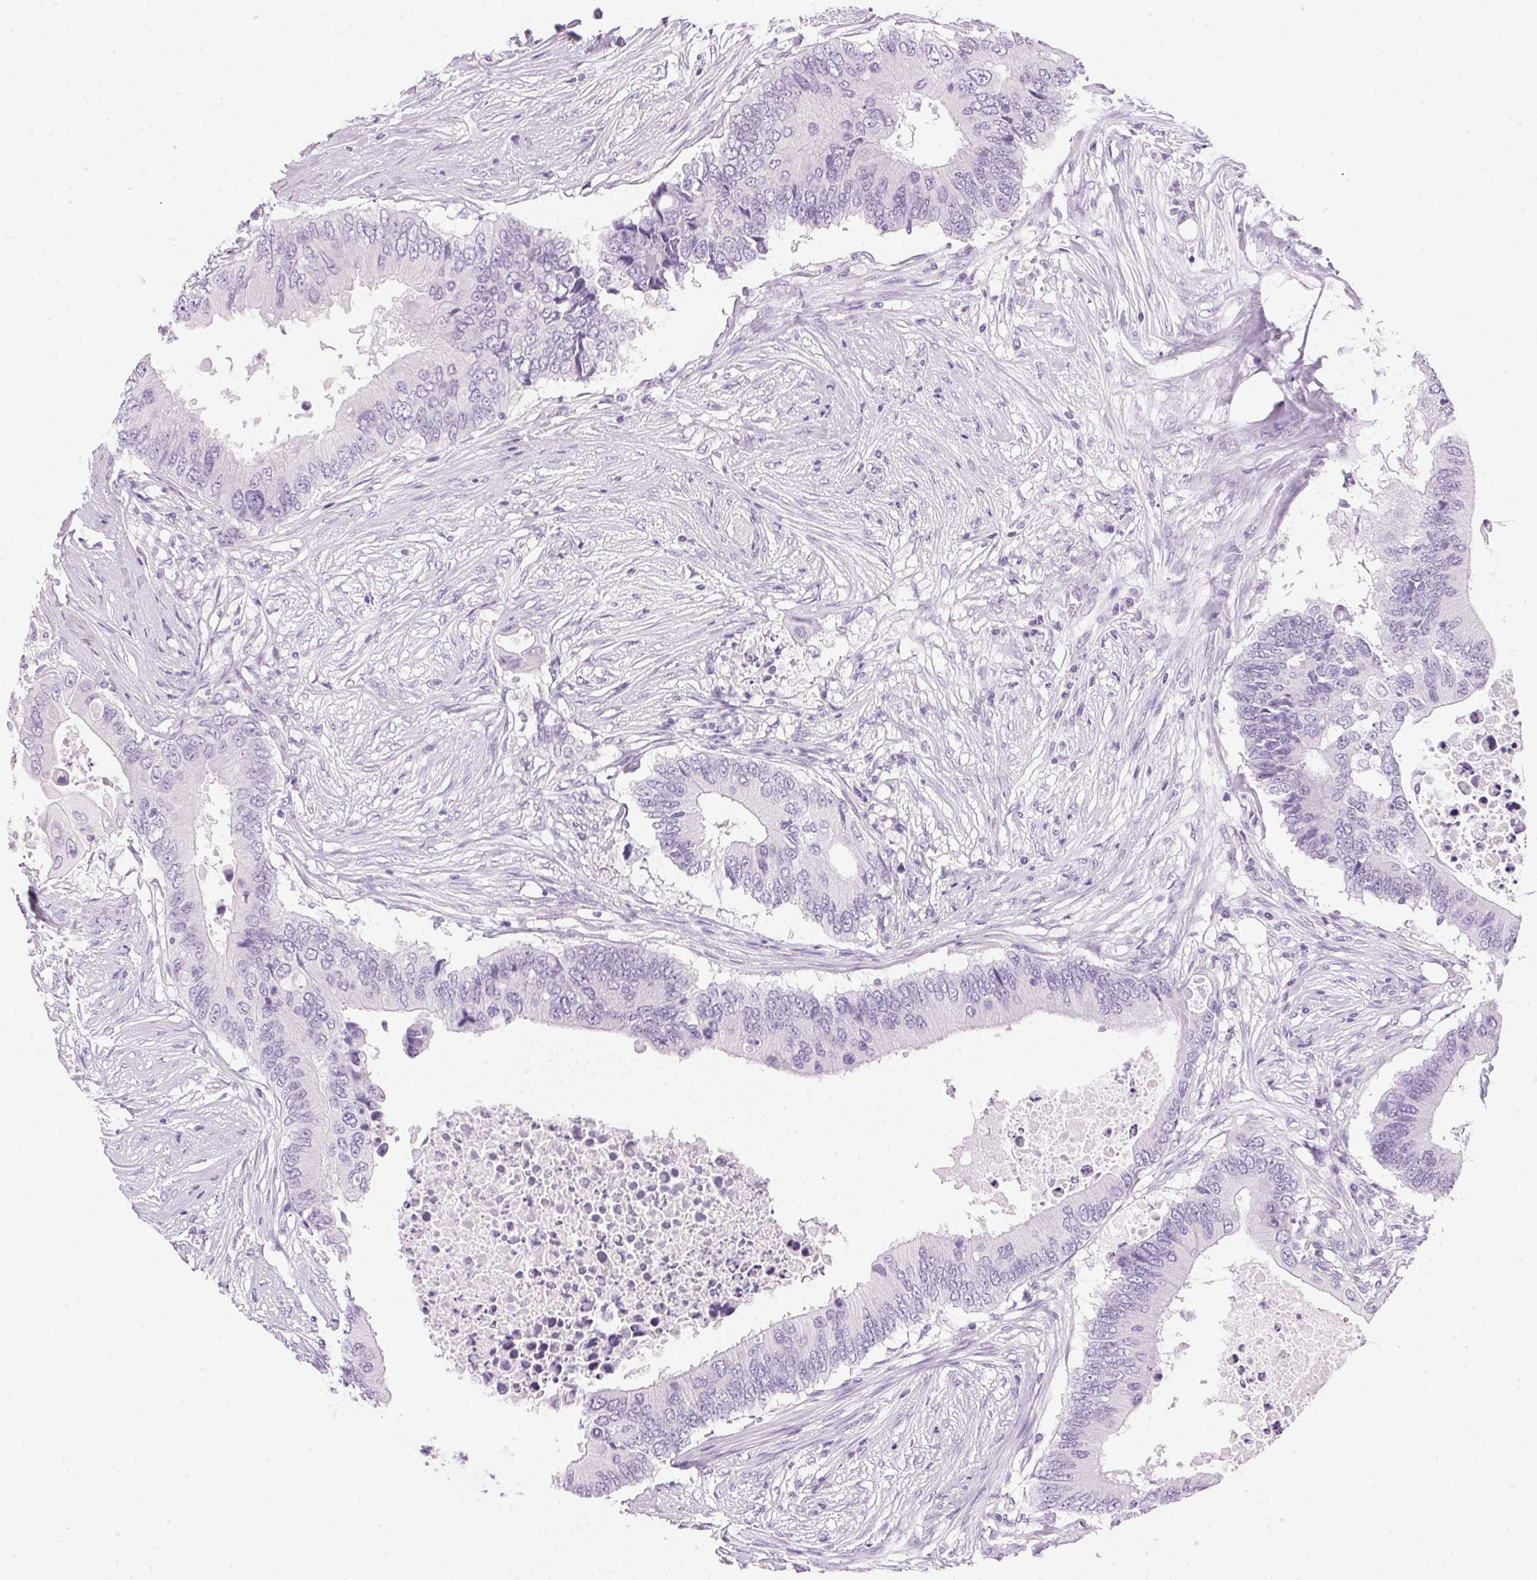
{"staining": {"intensity": "negative", "quantity": "none", "location": "none"}, "tissue": "colorectal cancer", "cell_type": "Tumor cells", "image_type": "cancer", "snomed": [{"axis": "morphology", "description": "Adenocarcinoma, NOS"}, {"axis": "topography", "description": "Colon"}], "caption": "Immunohistochemistry (IHC) image of human colorectal cancer (adenocarcinoma) stained for a protein (brown), which shows no expression in tumor cells.", "gene": "IGFBP1", "patient": {"sex": "male", "age": 71}}